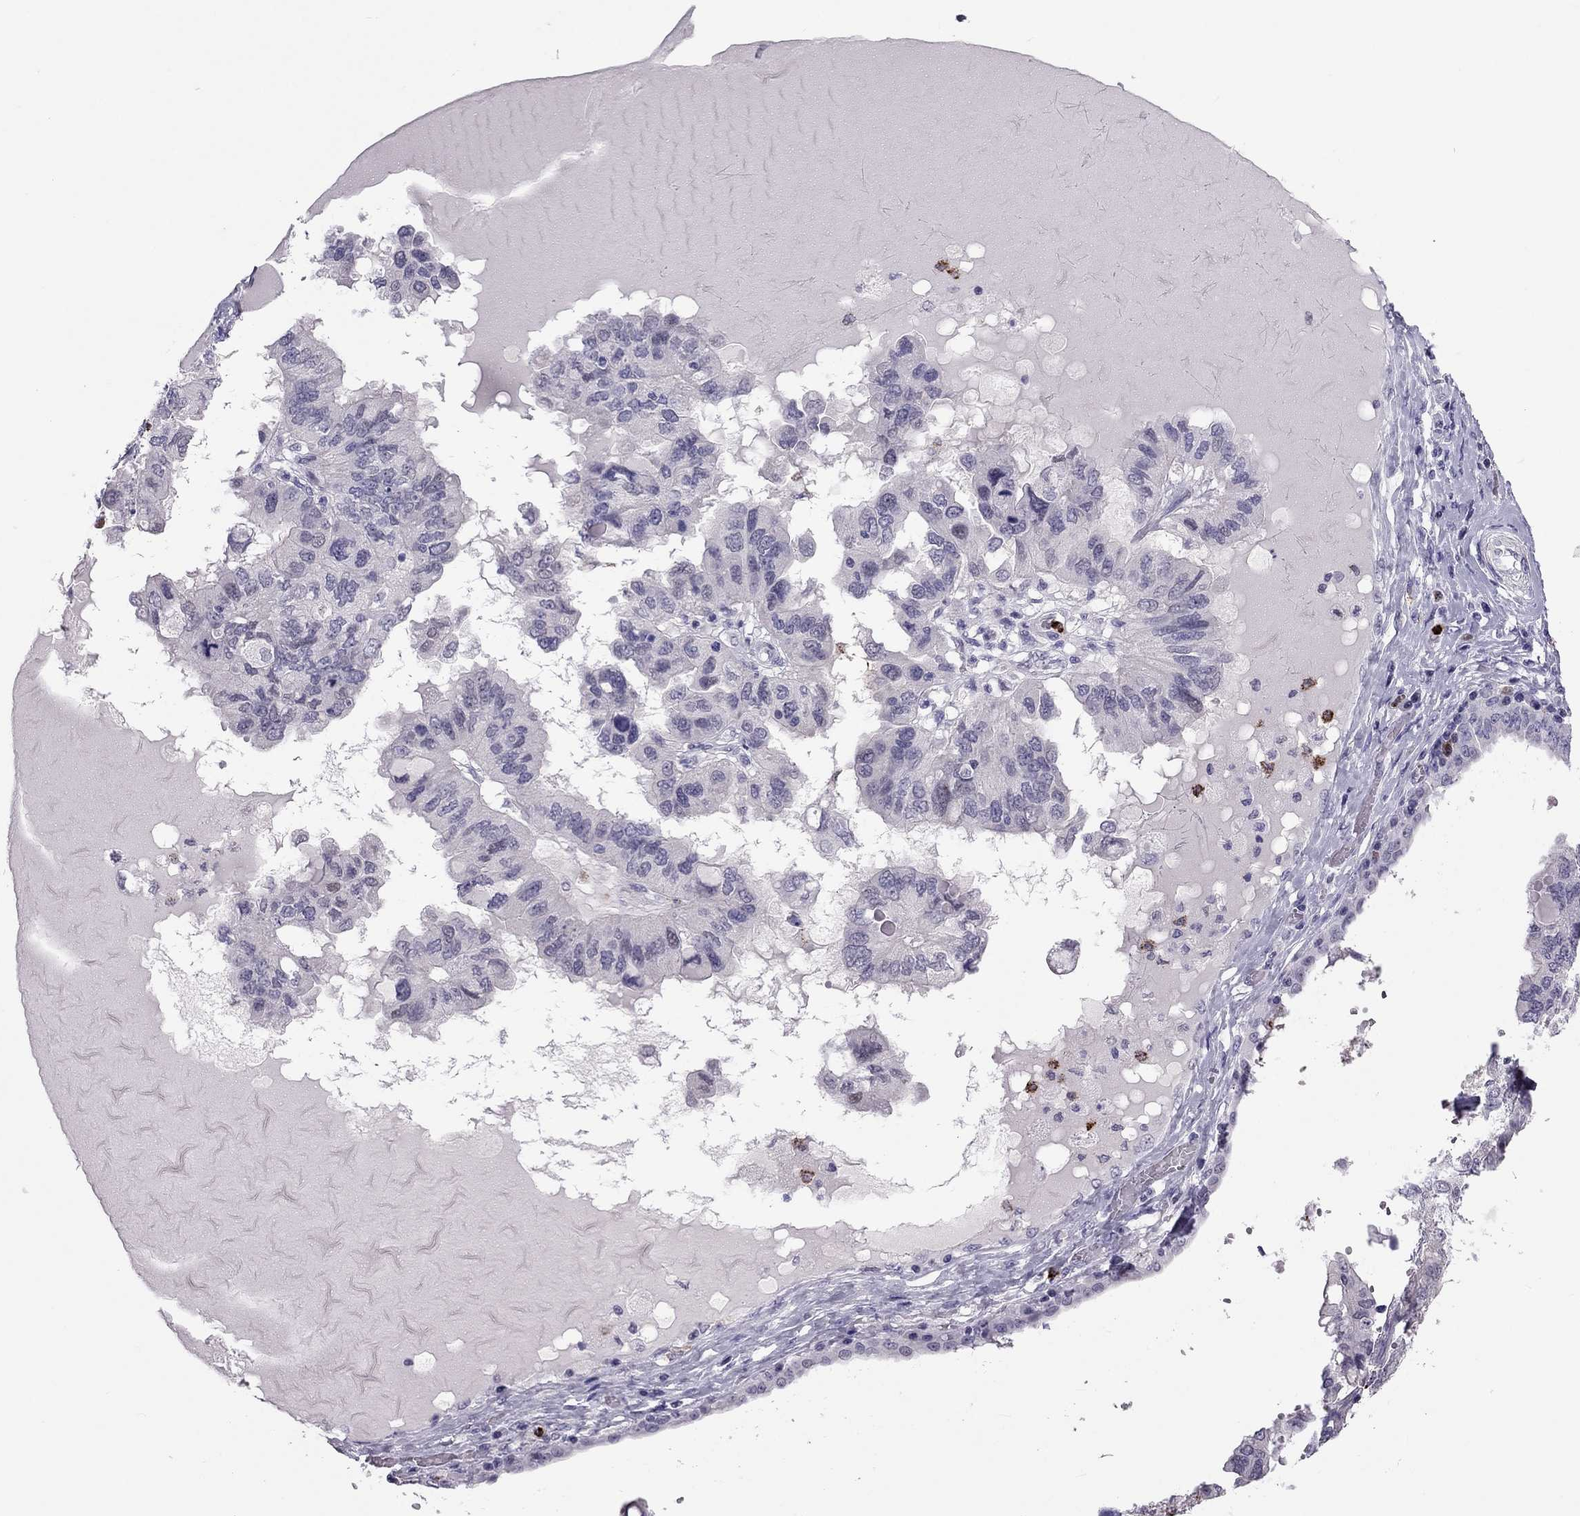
{"staining": {"intensity": "negative", "quantity": "none", "location": "none"}, "tissue": "ovarian cancer", "cell_type": "Tumor cells", "image_type": "cancer", "snomed": [{"axis": "morphology", "description": "Cystadenocarcinoma, serous, NOS"}, {"axis": "topography", "description": "Ovary"}], "caption": "Immunohistochemistry (IHC) micrograph of human ovarian cancer stained for a protein (brown), which demonstrates no staining in tumor cells.", "gene": "CCL27", "patient": {"sex": "female", "age": 79}}